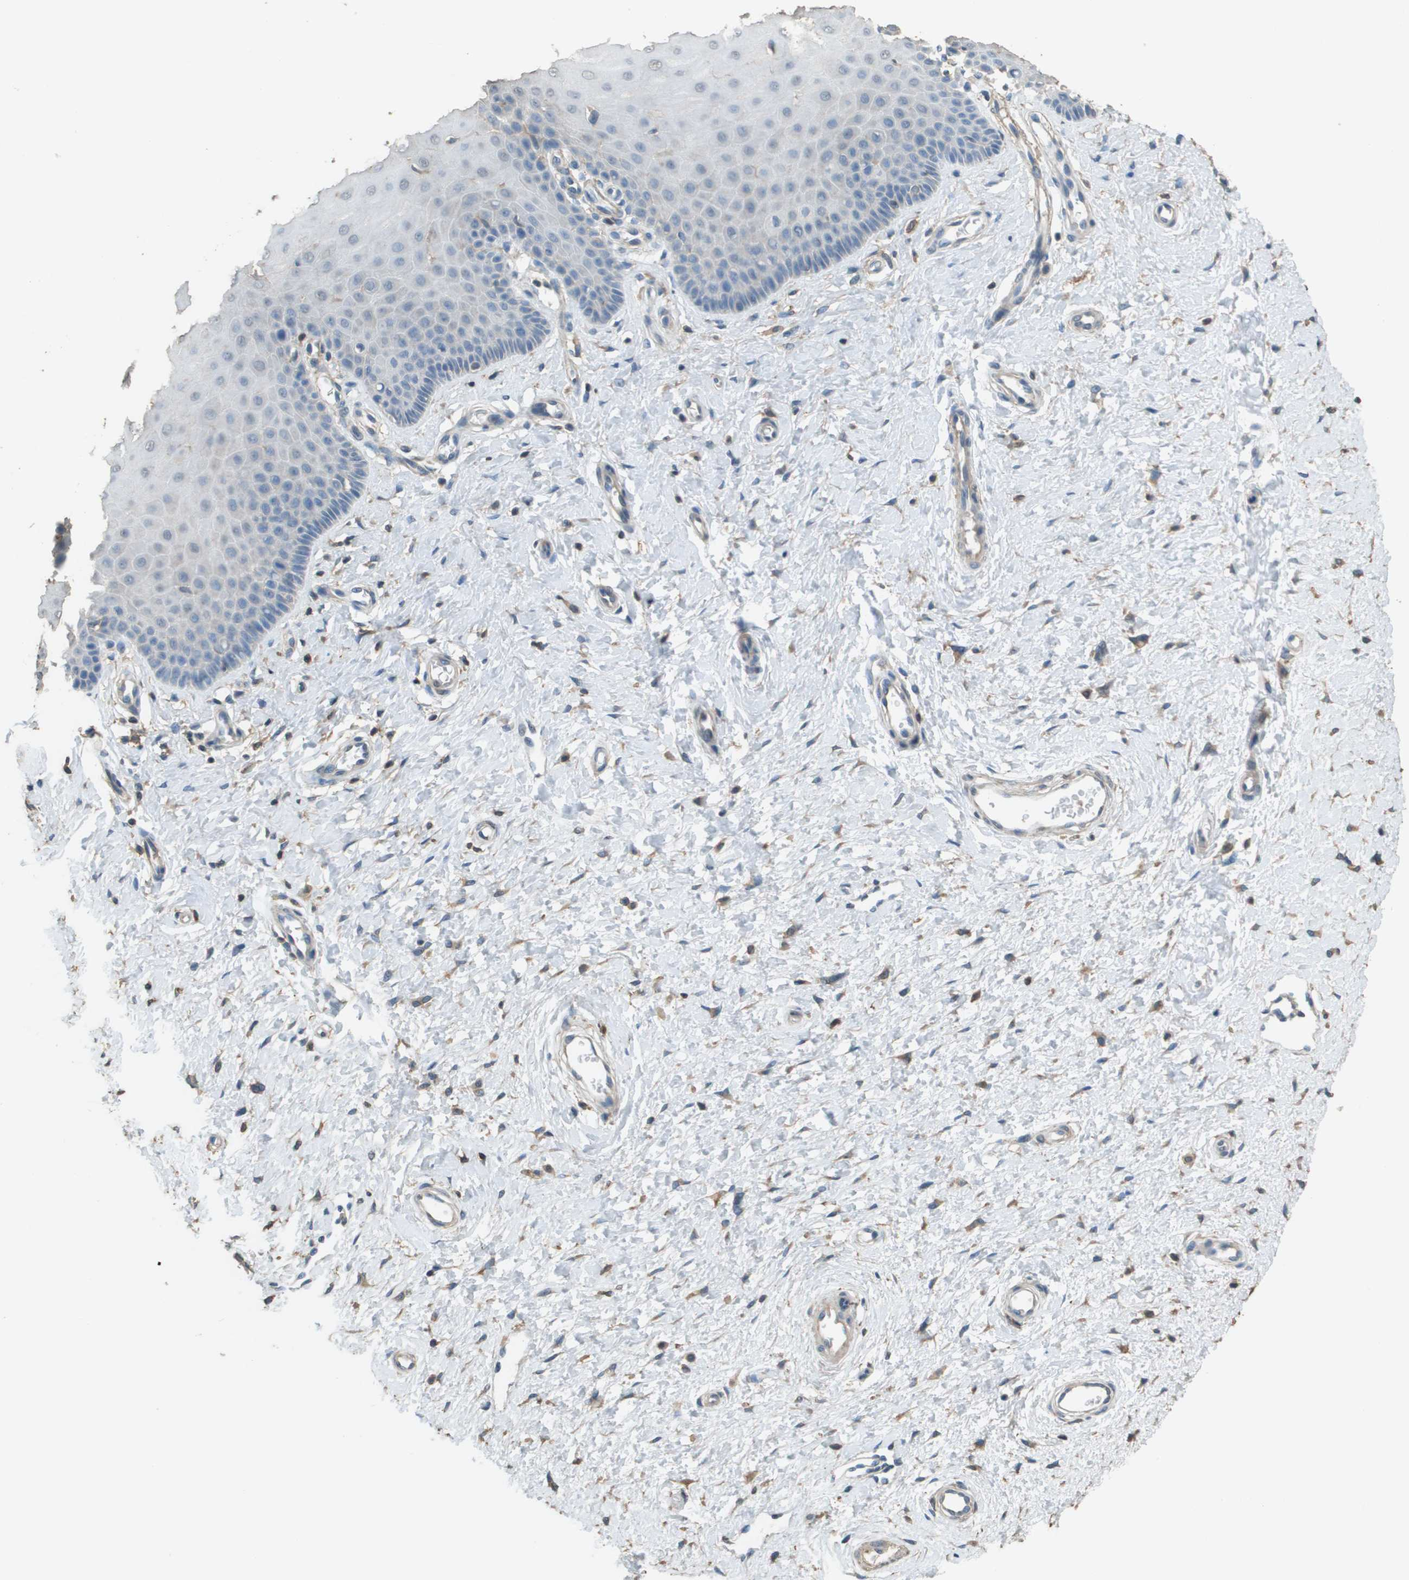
{"staining": {"intensity": "negative", "quantity": "none", "location": "none"}, "tissue": "cervix", "cell_type": "Glandular cells", "image_type": "normal", "snomed": [{"axis": "morphology", "description": "Normal tissue, NOS"}, {"axis": "topography", "description": "Cervix"}], "caption": "Glandular cells are negative for brown protein staining in normal cervix.", "gene": "MS4A7", "patient": {"sex": "female", "age": 55}}